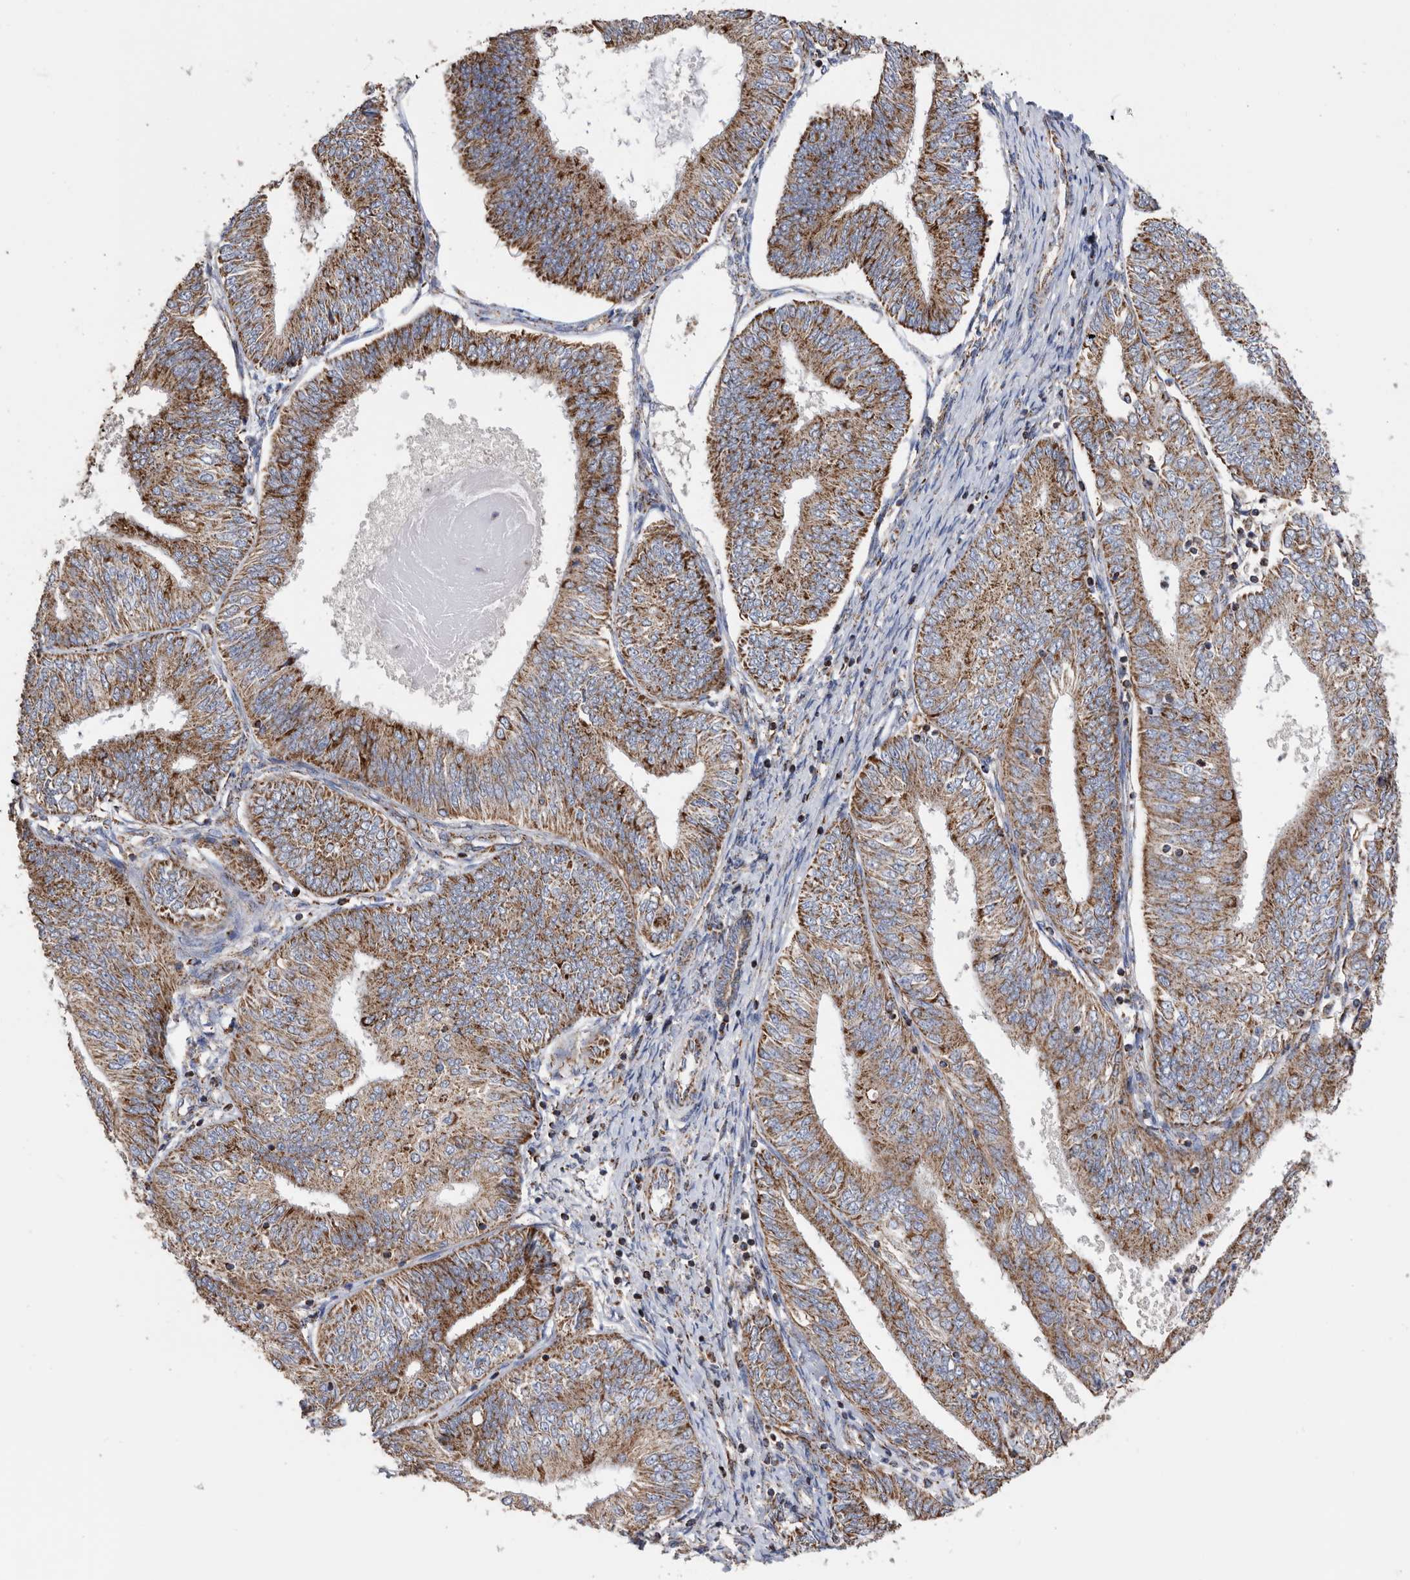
{"staining": {"intensity": "moderate", "quantity": ">75%", "location": "cytoplasmic/membranous"}, "tissue": "endometrial cancer", "cell_type": "Tumor cells", "image_type": "cancer", "snomed": [{"axis": "morphology", "description": "Adenocarcinoma, NOS"}, {"axis": "topography", "description": "Endometrium"}], "caption": "High-magnification brightfield microscopy of endometrial cancer stained with DAB (3,3'-diaminobenzidine) (brown) and counterstained with hematoxylin (blue). tumor cells exhibit moderate cytoplasmic/membranous expression is seen in approximately>75% of cells.", "gene": "WFDC1", "patient": {"sex": "female", "age": 58}}